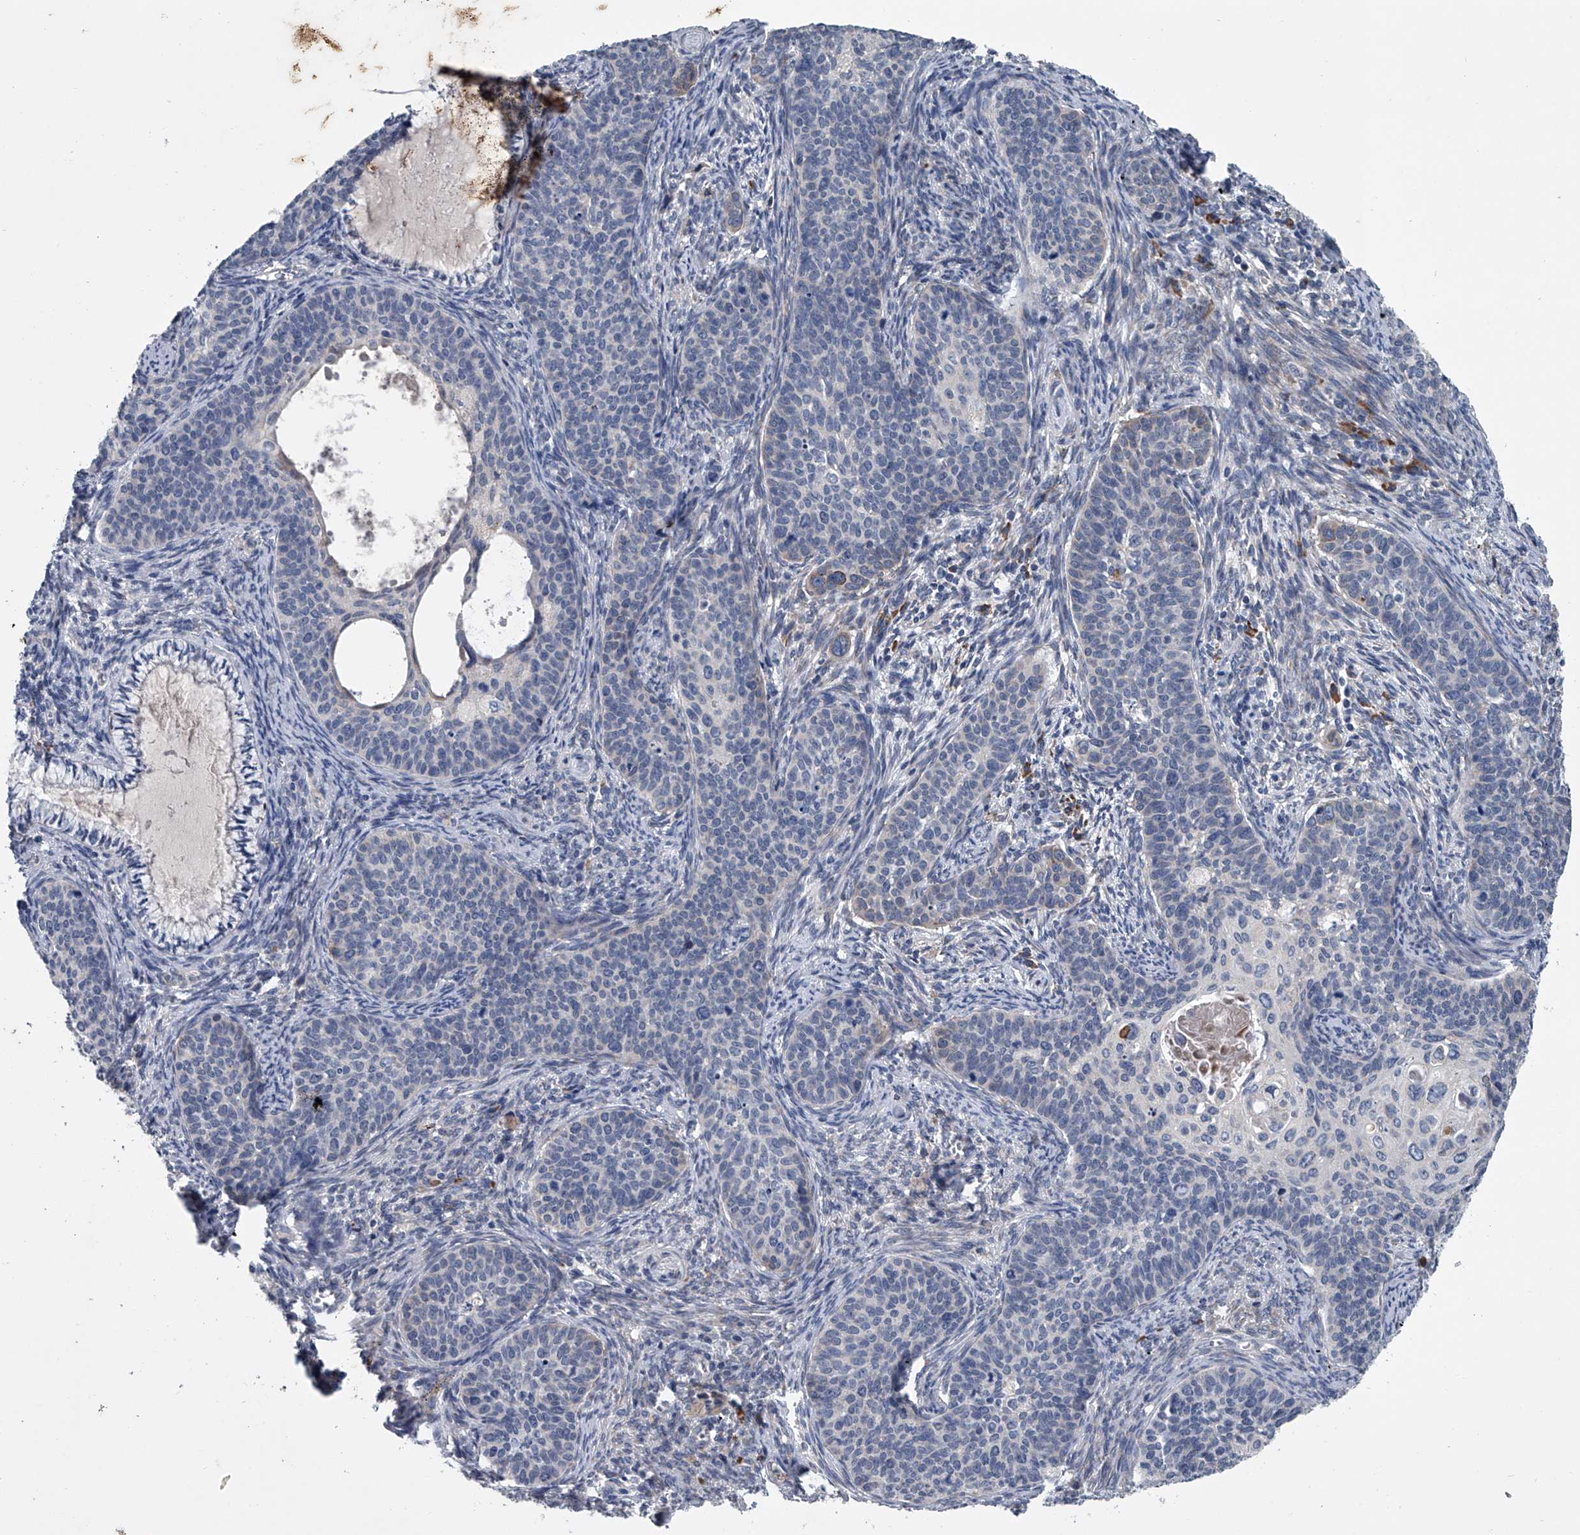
{"staining": {"intensity": "weak", "quantity": "<25%", "location": "cytoplasmic/membranous"}, "tissue": "cervical cancer", "cell_type": "Tumor cells", "image_type": "cancer", "snomed": [{"axis": "morphology", "description": "Squamous cell carcinoma, NOS"}, {"axis": "topography", "description": "Cervix"}], "caption": "Immunohistochemistry photomicrograph of neoplastic tissue: cervical squamous cell carcinoma stained with DAB (3,3'-diaminobenzidine) exhibits no significant protein positivity in tumor cells.", "gene": "ABCG1", "patient": {"sex": "female", "age": 33}}